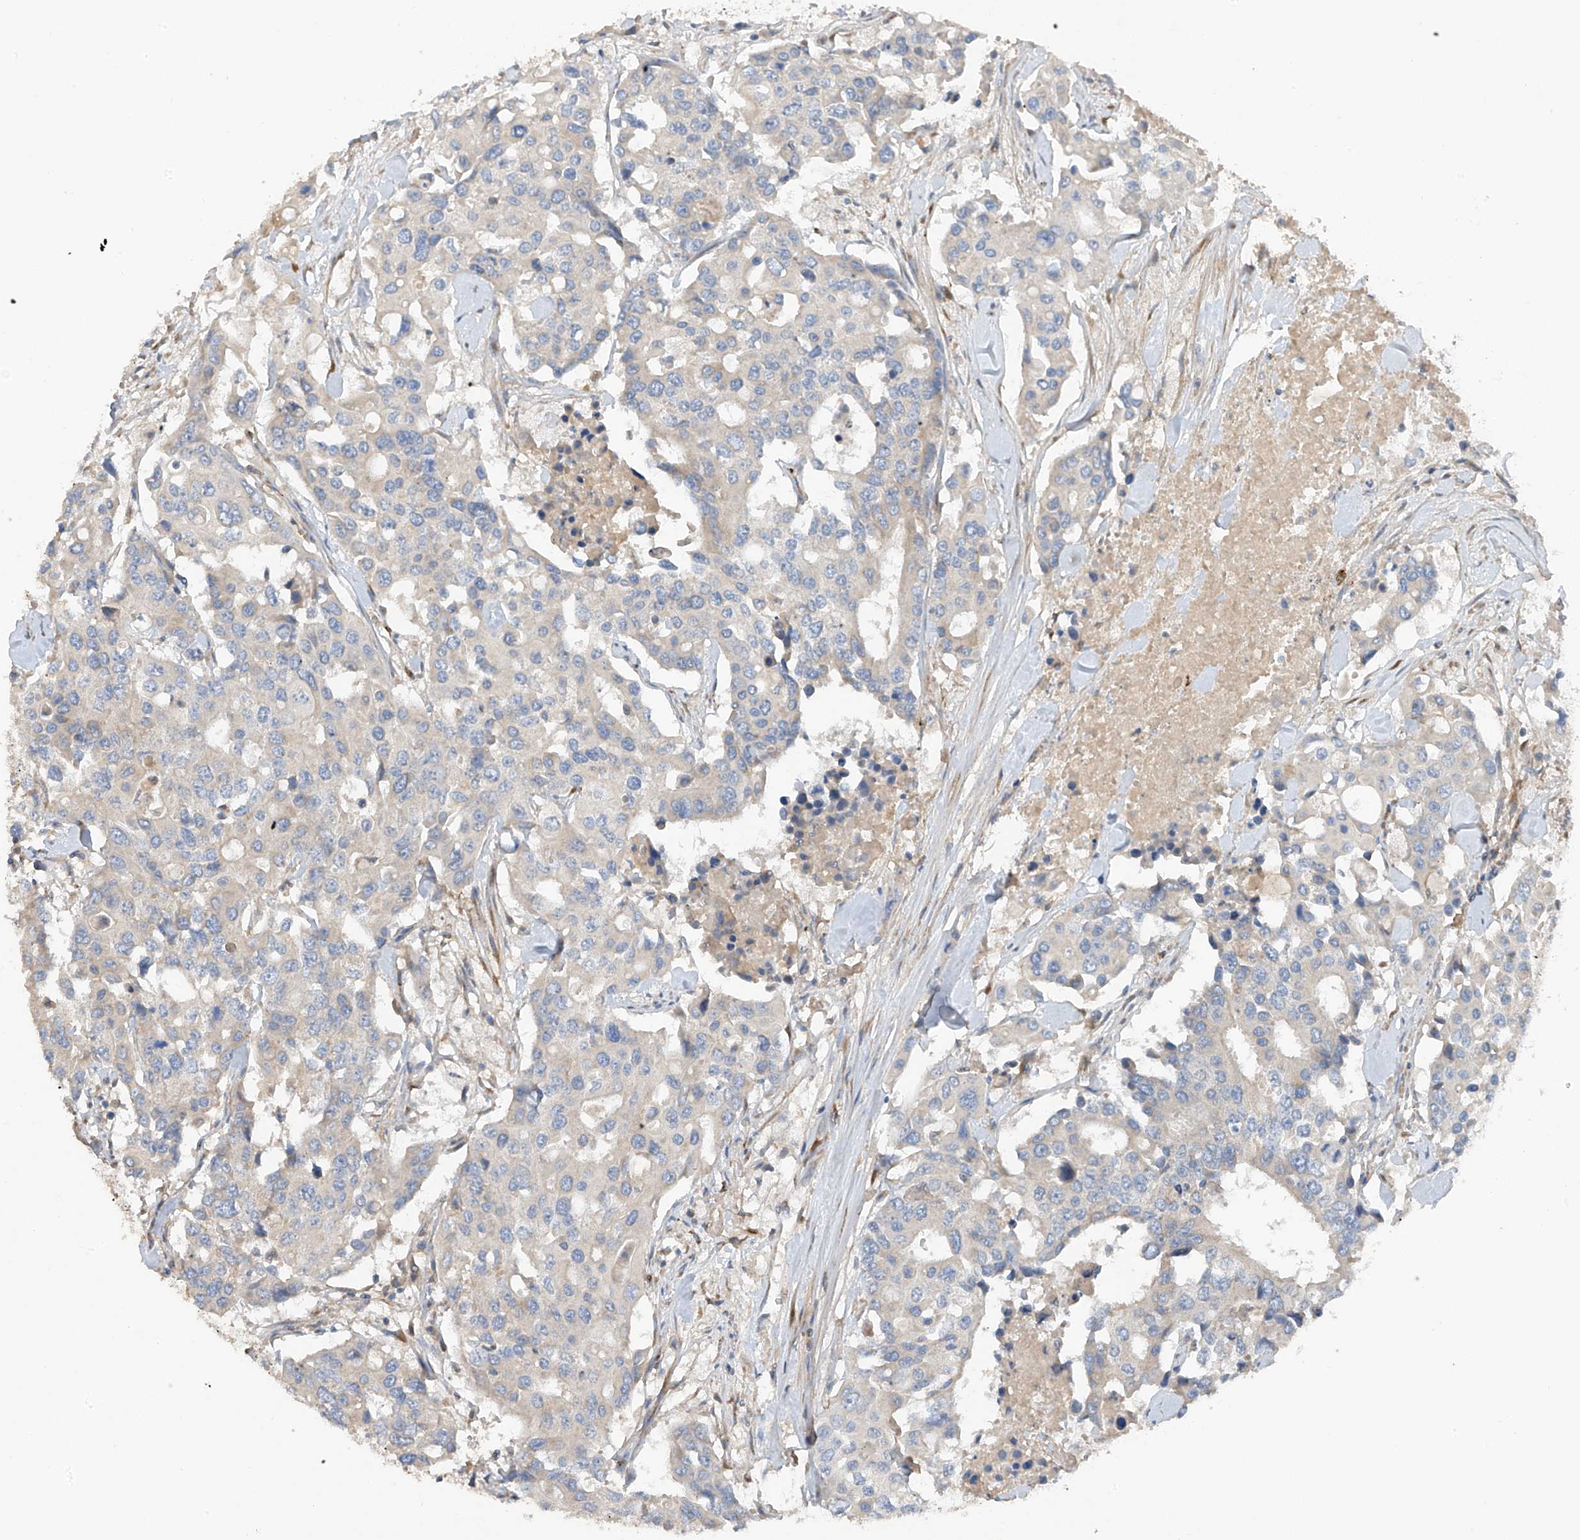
{"staining": {"intensity": "negative", "quantity": "none", "location": "none"}, "tissue": "colorectal cancer", "cell_type": "Tumor cells", "image_type": "cancer", "snomed": [{"axis": "morphology", "description": "Adenocarcinoma, NOS"}, {"axis": "topography", "description": "Colon"}], "caption": "Tumor cells show no significant protein staining in colorectal cancer (adenocarcinoma).", "gene": "GALNTL6", "patient": {"sex": "male", "age": 77}}